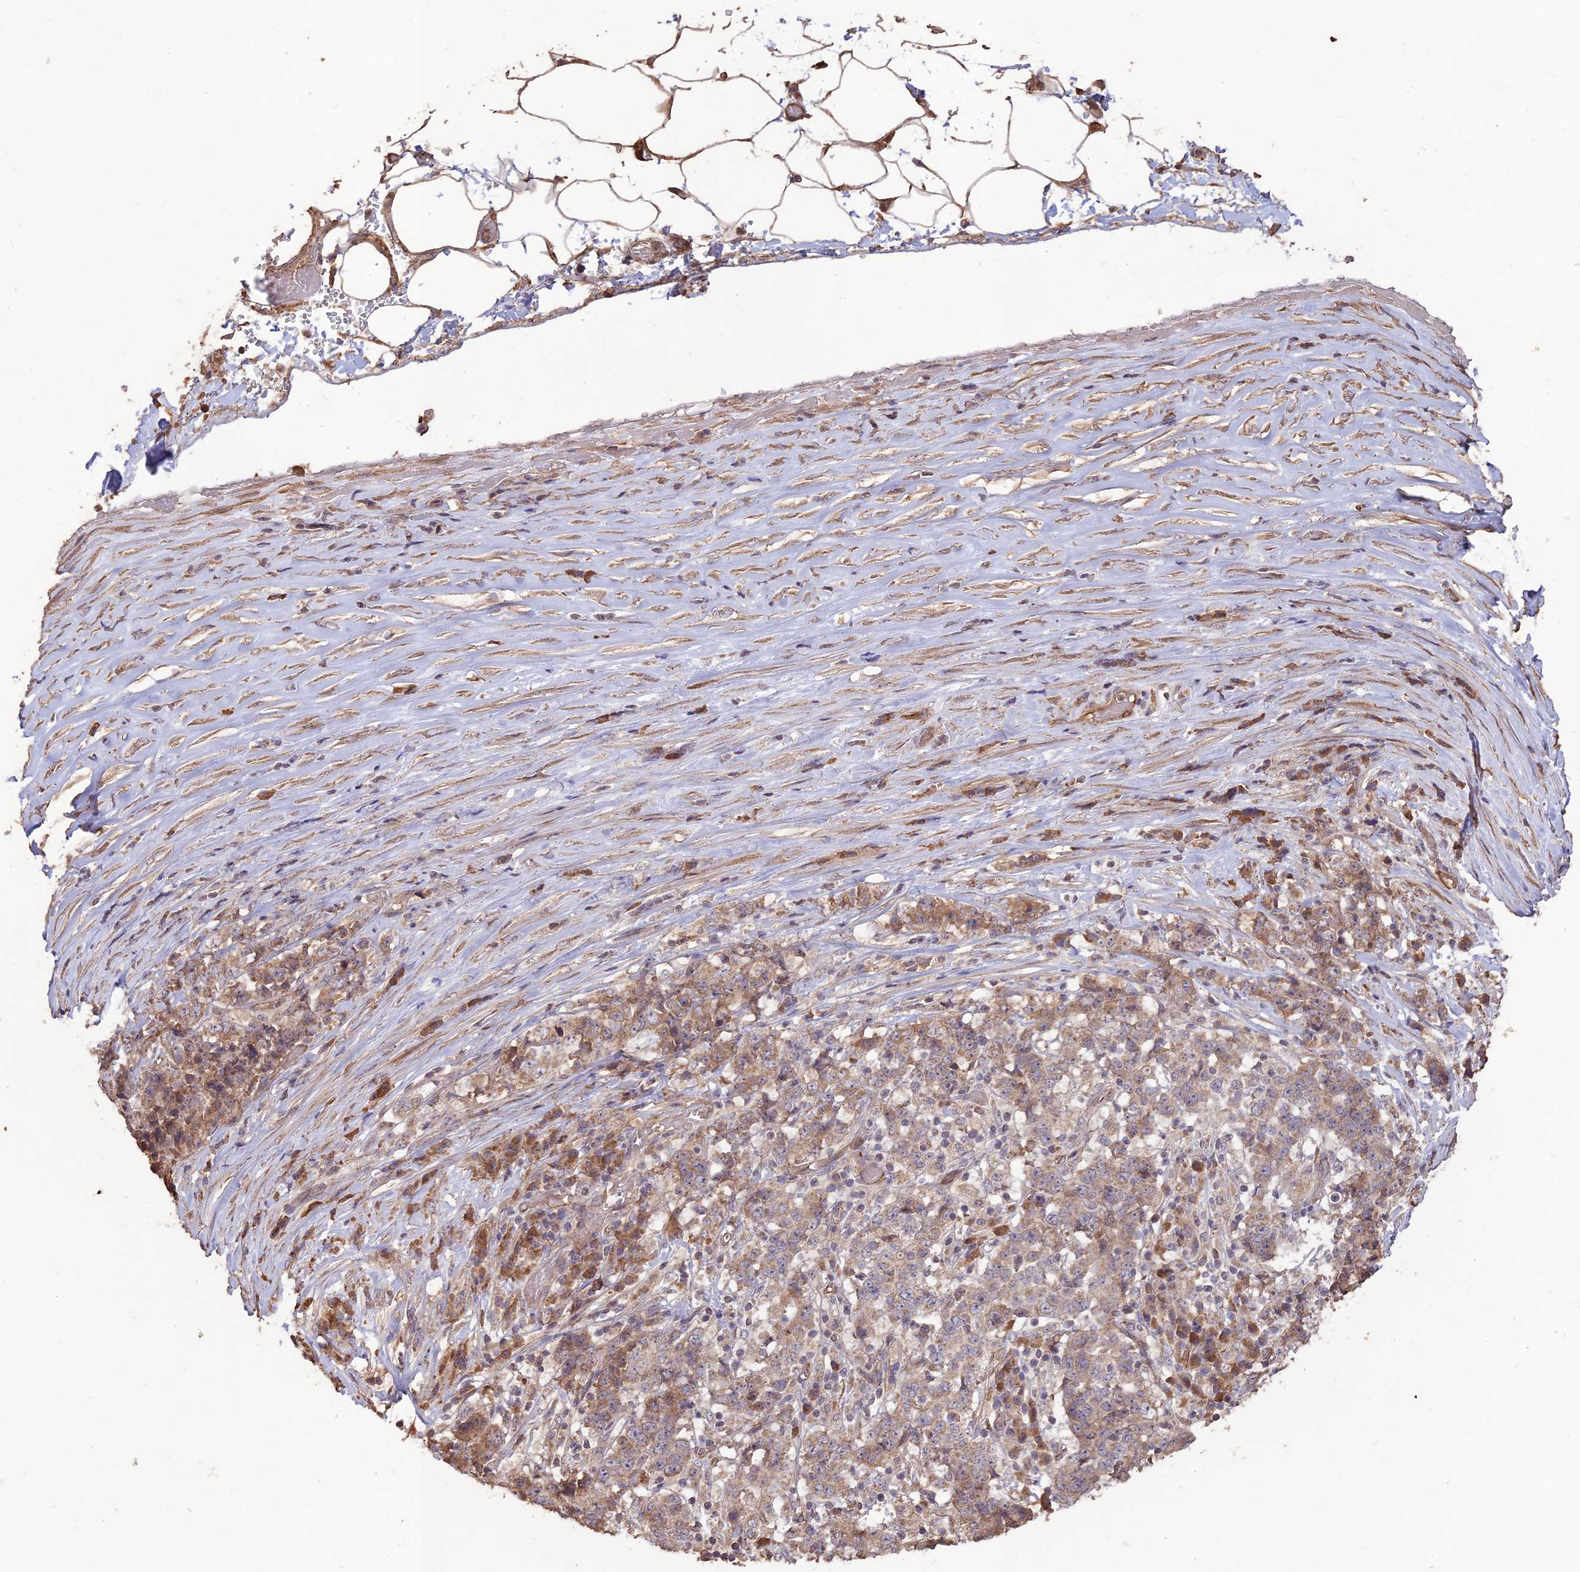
{"staining": {"intensity": "weak", "quantity": "25%-75%", "location": "cytoplasmic/membranous"}, "tissue": "stomach cancer", "cell_type": "Tumor cells", "image_type": "cancer", "snomed": [{"axis": "morphology", "description": "Adenocarcinoma, NOS"}, {"axis": "topography", "description": "Stomach"}], "caption": "A micrograph of human stomach cancer (adenocarcinoma) stained for a protein exhibits weak cytoplasmic/membranous brown staining in tumor cells.", "gene": "LAYN", "patient": {"sex": "male", "age": 59}}